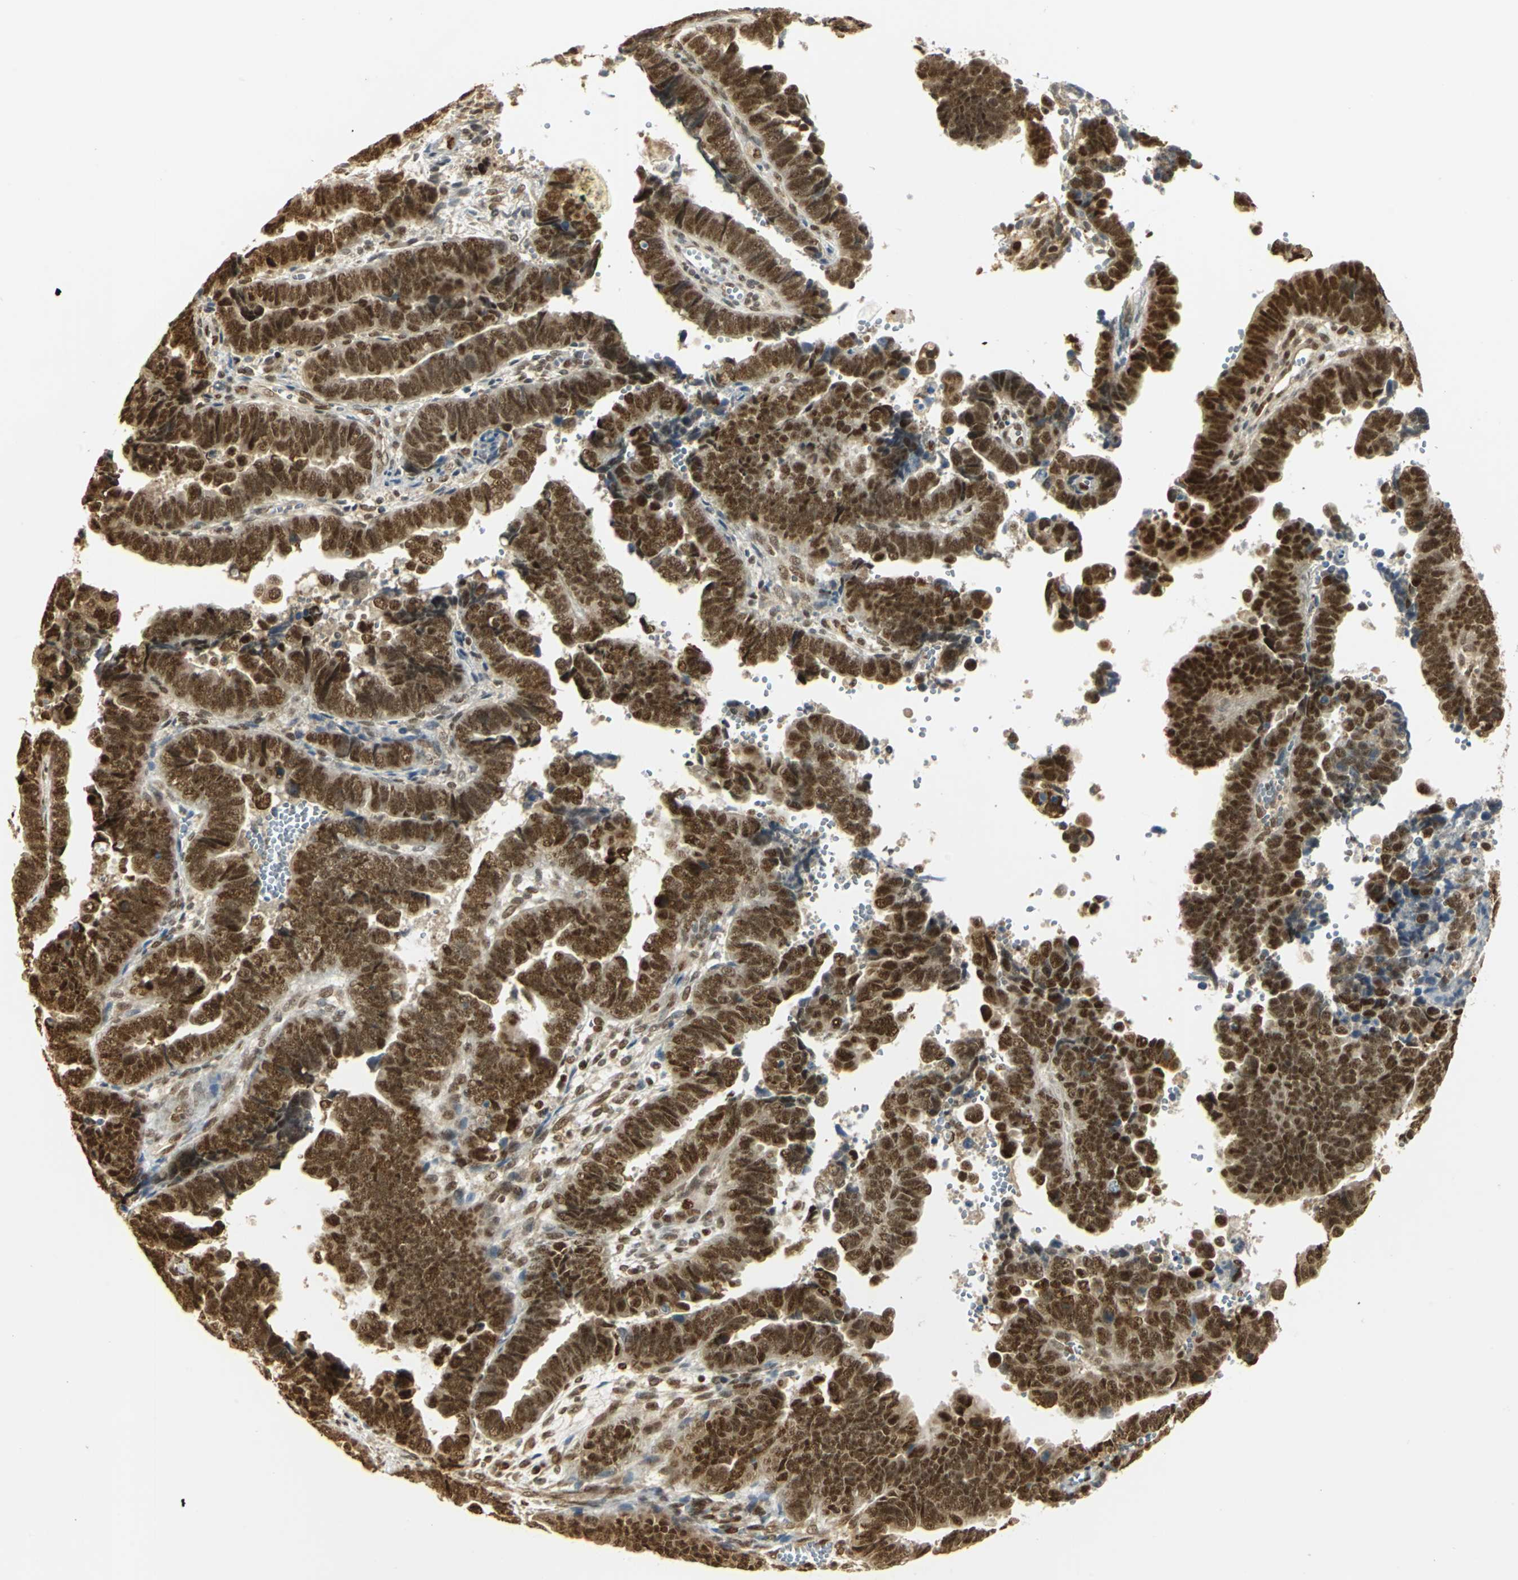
{"staining": {"intensity": "strong", "quantity": ">75%", "location": "nuclear"}, "tissue": "endometrial cancer", "cell_type": "Tumor cells", "image_type": "cancer", "snomed": [{"axis": "morphology", "description": "Adenocarcinoma, NOS"}, {"axis": "topography", "description": "Endometrium"}], "caption": "Immunohistochemical staining of adenocarcinoma (endometrial) displays high levels of strong nuclear protein staining in about >75% of tumor cells.", "gene": "DDX5", "patient": {"sex": "female", "age": 75}}